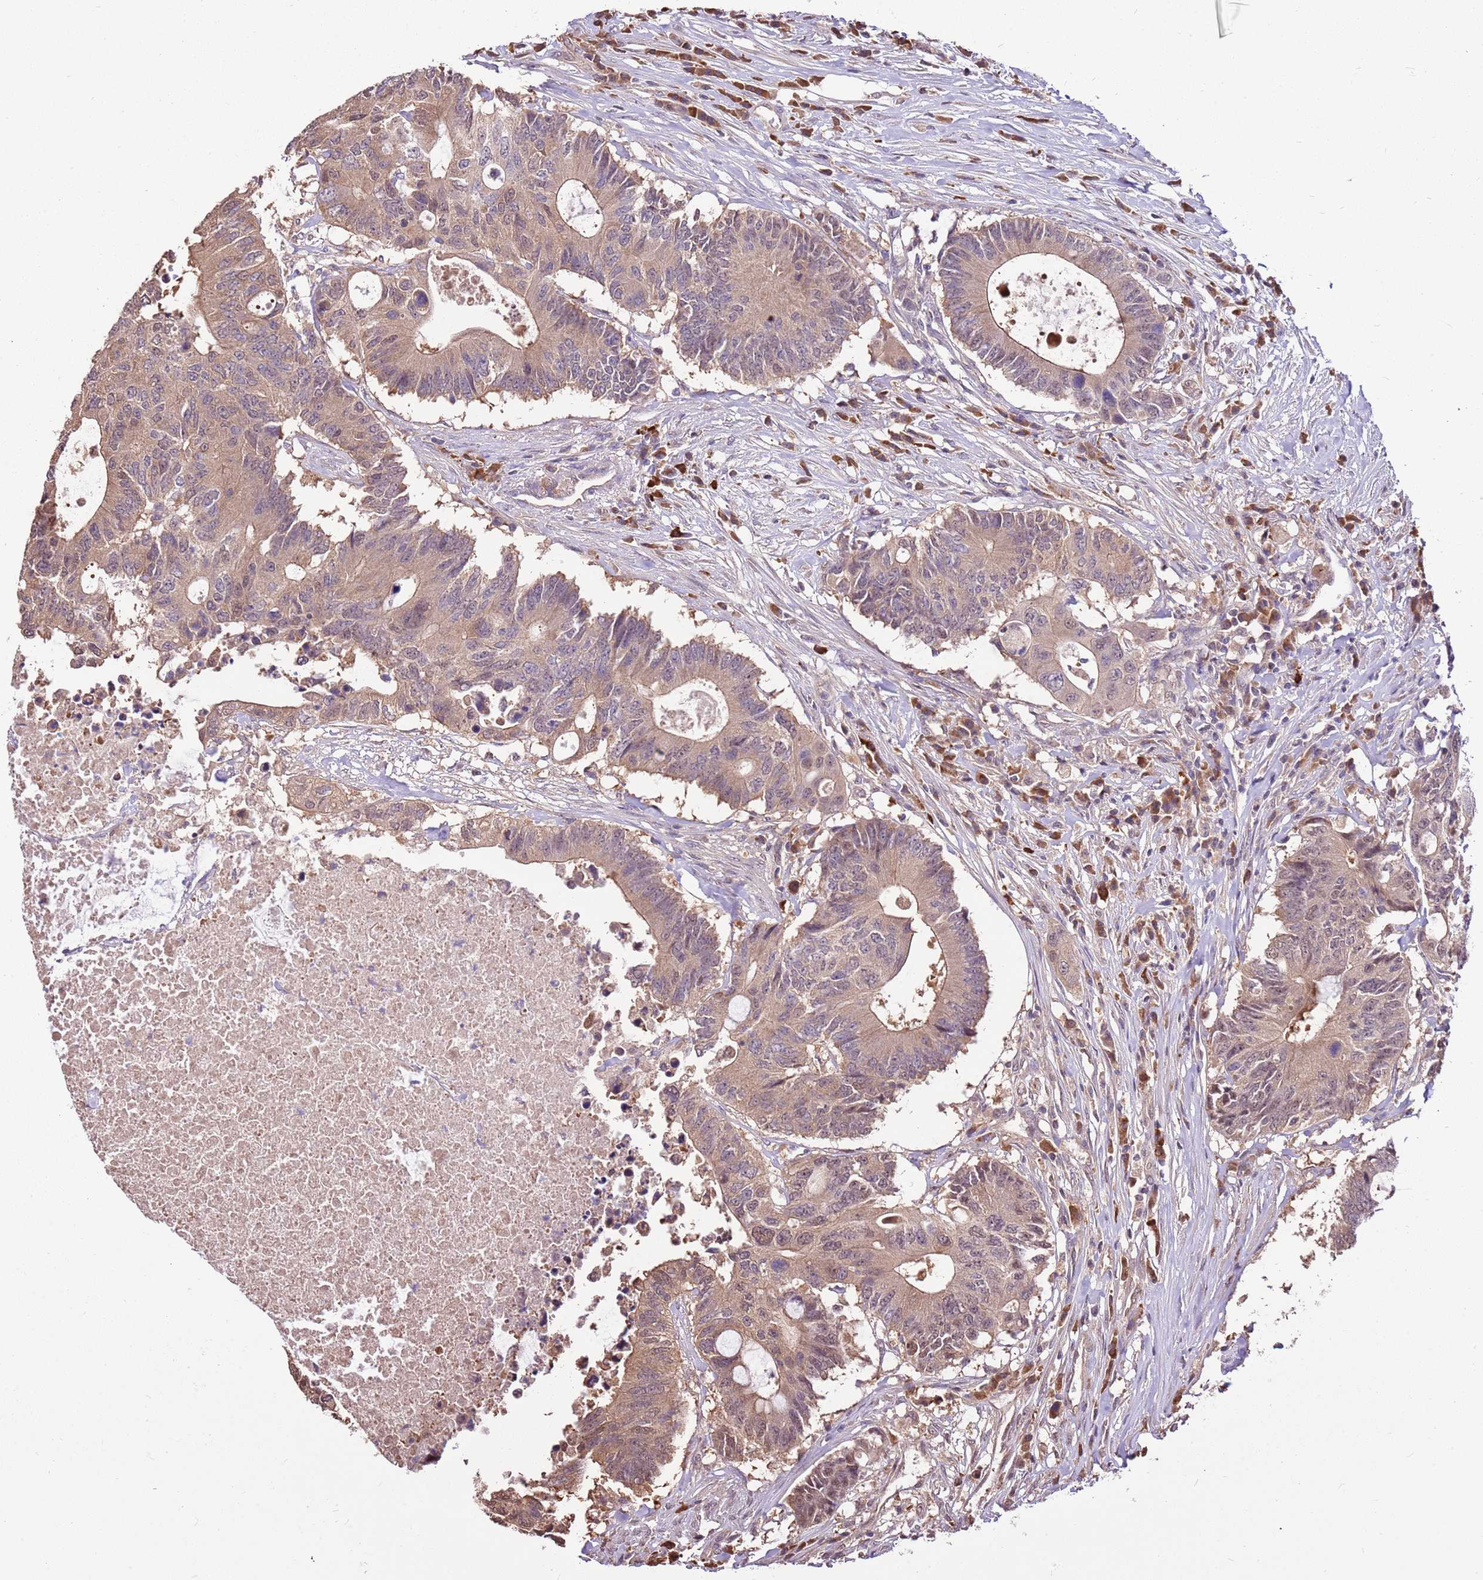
{"staining": {"intensity": "weak", "quantity": ">75%", "location": "cytoplasmic/membranous,nuclear"}, "tissue": "colorectal cancer", "cell_type": "Tumor cells", "image_type": "cancer", "snomed": [{"axis": "morphology", "description": "Adenocarcinoma, NOS"}, {"axis": "topography", "description": "Colon"}], "caption": "Brown immunohistochemical staining in colorectal cancer exhibits weak cytoplasmic/membranous and nuclear staining in approximately >75% of tumor cells.", "gene": "BBS5", "patient": {"sex": "male", "age": 71}}